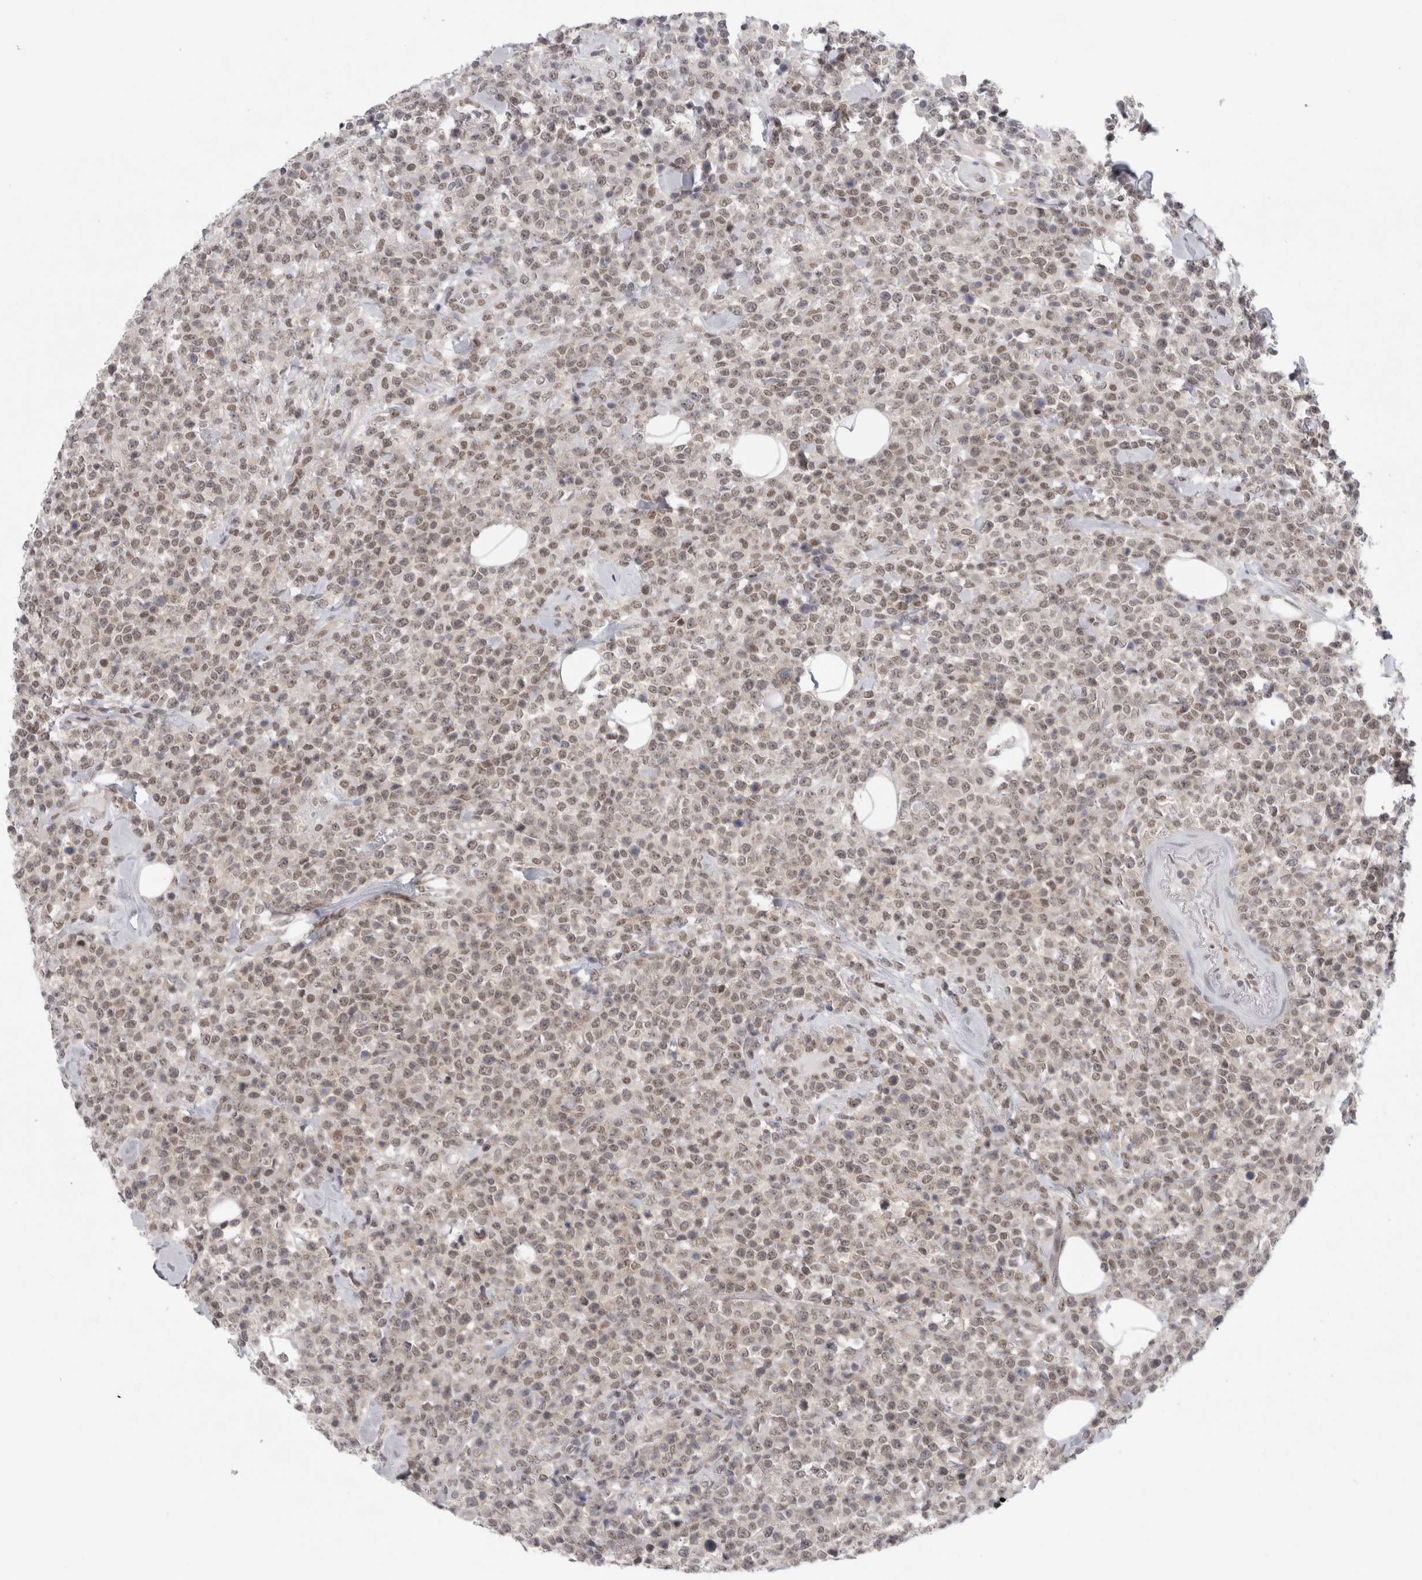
{"staining": {"intensity": "weak", "quantity": ">75%", "location": "nuclear"}, "tissue": "lymphoma", "cell_type": "Tumor cells", "image_type": "cancer", "snomed": [{"axis": "morphology", "description": "Malignant lymphoma, non-Hodgkin's type, High grade"}, {"axis": "topography", "description": "Colon"}], "caption": "Human lymphoma stained for a protein (brown) shows weak nuclear positive expression in approximately >75% of tumor cells.", "gene": "PSMB2", "patient": {"sex": "female", "age": 53}}